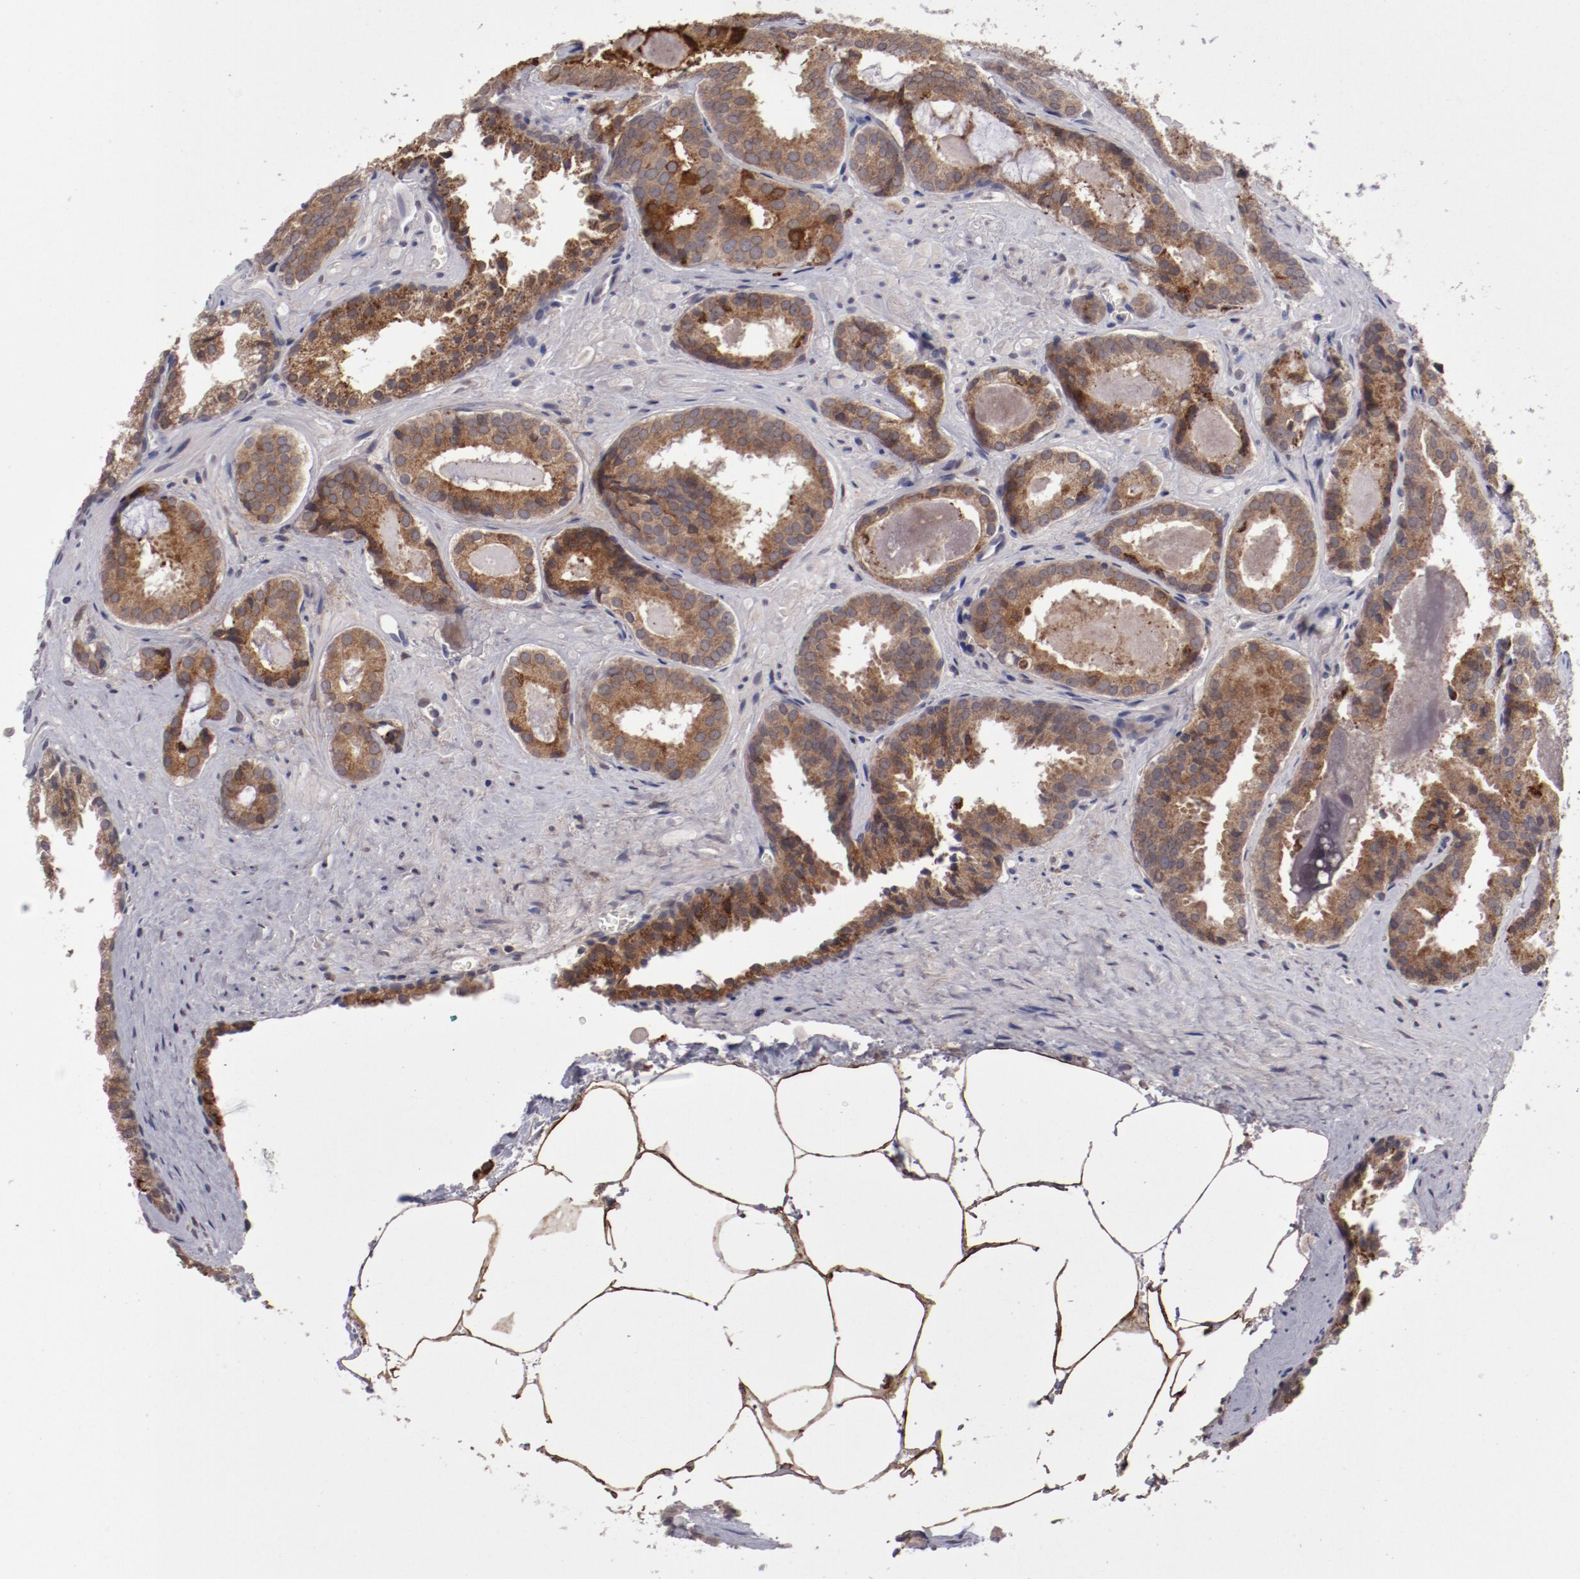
{"staining": {"intensity": "moderate", "quantity": ">75%", "location": "cytoplasmic/membranous"}, "tissue": "prostate cancer", "cell_type": "Tumor cells", "image_type": "cancer", "snomed": [{"axis": "morphology", "description": "Adenocarcinoma, Medium grade"}, {"axis": "topography", "description": "Prostate"}], "caption": "Immunohistochemical staining of prostate cancer (medium-grade adenocarcinoma) shows moderate cytoplasmic/membranous protein staining in approximately >75% of tumor cells.", "gene": "IL12A", "patient": {"sex": "male", "age": 64}}